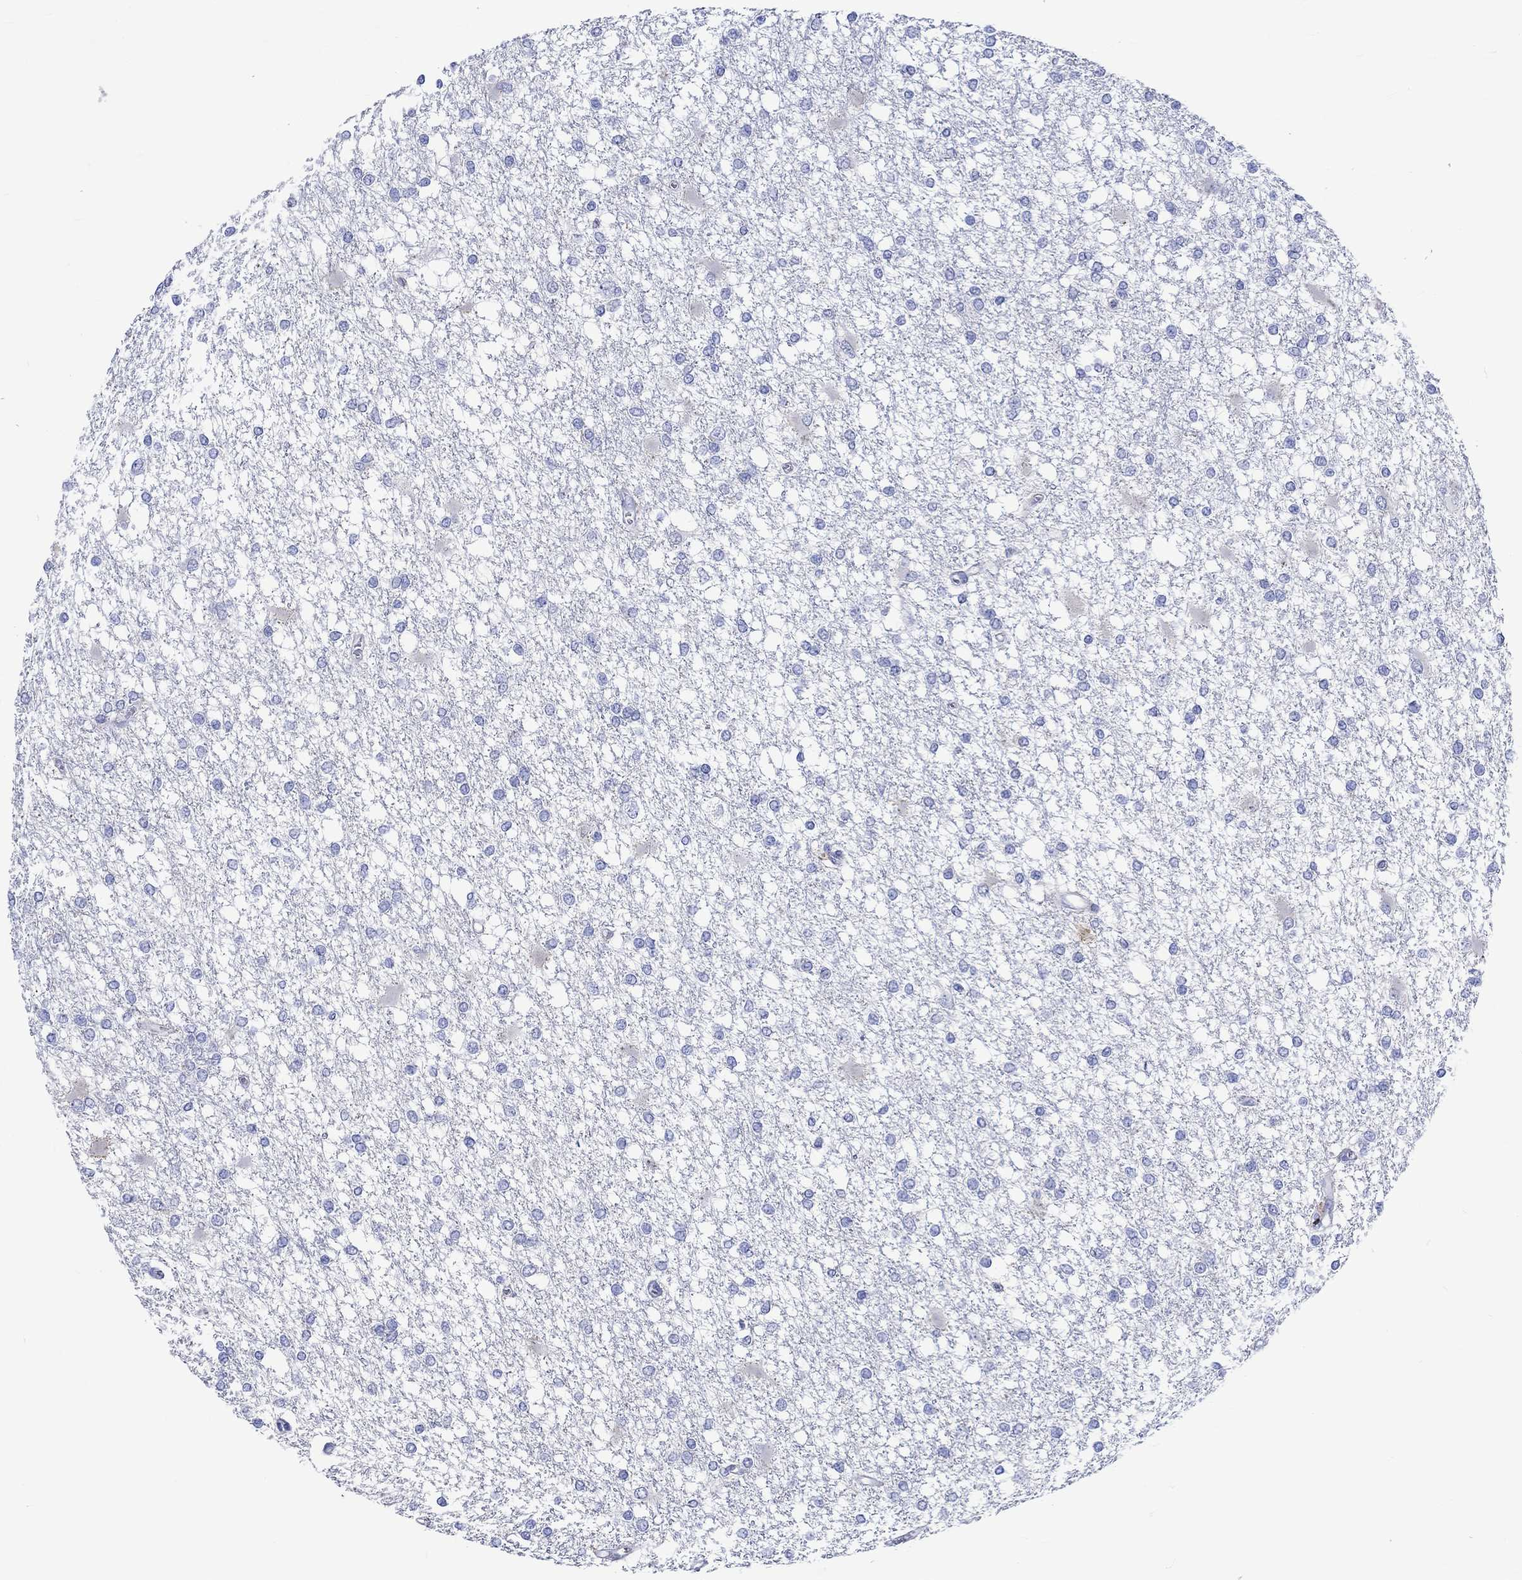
{"staining": {"intensity": "negative", "quantity": "none", "location": "none"}, "tissue": "glioma", "cell_type": "Tumor cells", "image_type": "cancer", "snomed": [{"axis": "morphology", "description": "Glioma, malignant, High grade"}, {"axis": "topography", "description": "Cerebral cortex"}], "caption": "Tumor cells are negative for brown protein staining in glioma.", "gene": "KLHL33", "patient": {"sex": "male", "age": 79}}